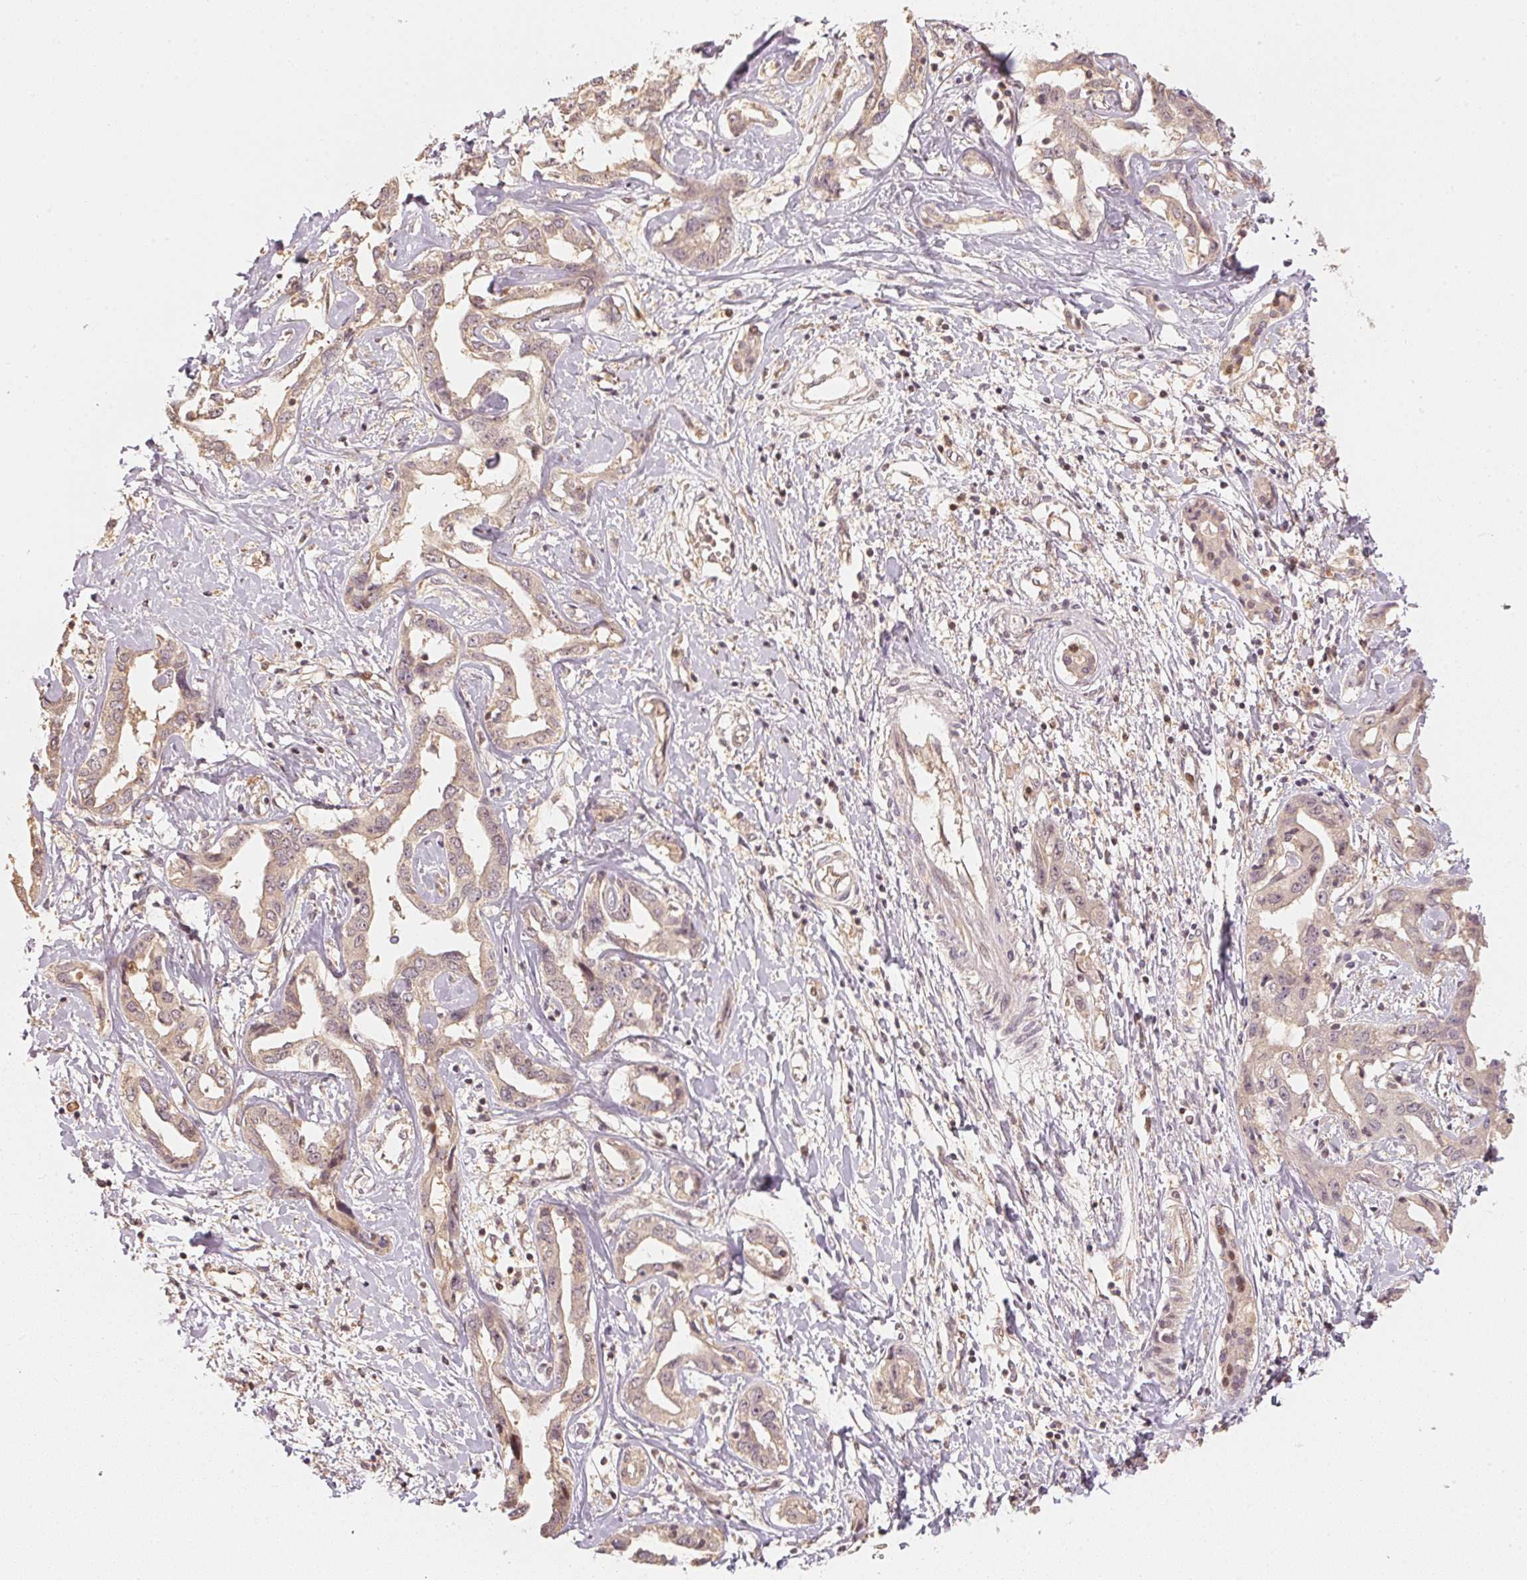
{"staining": {"intensity": "negative", "quantity": "none", "location": "none"}, "tissue": "liver cancer", "cell_type": "Tumor cells", "image_type": "cancer", "snomed": [{"axis": "morphology", "description": "Cholangiocarcinoma"}, {"axis": "topography", "description": "Liver"}], "caption": "Tumor cells show no significant expression in liver cholangiocarcinoma. The staining is performed using DAB brown chromogen with nuclei counter-stained in using hematoxylin.", "gene": "UBE2L3", "patient": {"sex": "male", "age": 59}}